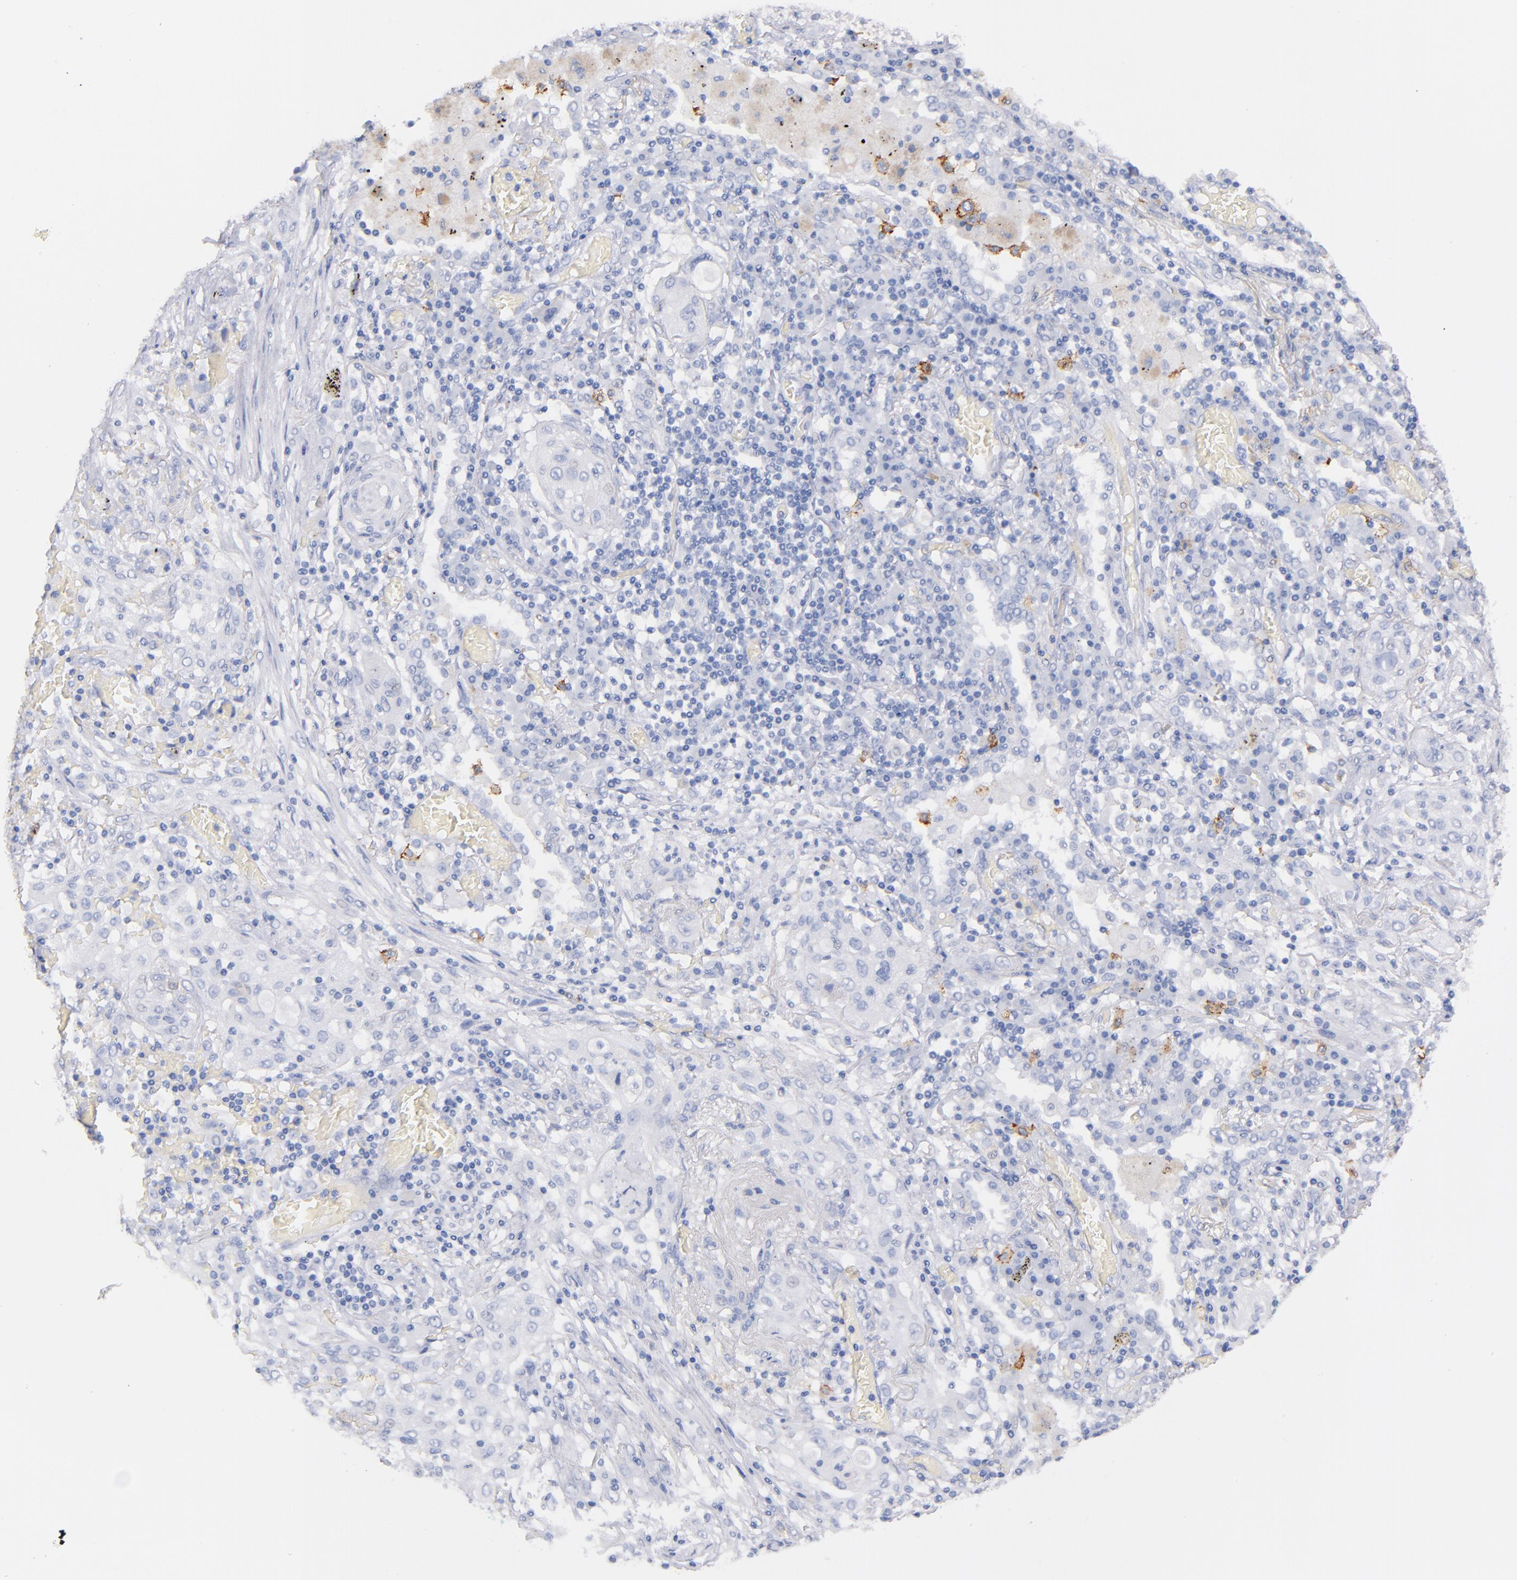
{"staining": {"intensity": "negative", "quantity": "none", "location": "none"}, "tissue": "lung cancer", "cell_type": "Tumor cells", "image_type": "cancer", "snomed": [{"axis": "morphology", "description": "Squamous cell carcinoma, NOS"}, {"axis": "topography", "description": "Lung"}], "caption": "IHC photomicrograph of human squamous cell carcinoma (lung) stained for a protein (brown), which reveals no positivity in tumor cells.", "gene": "KIT", "patient": {"sex": "female", "age": 47}}